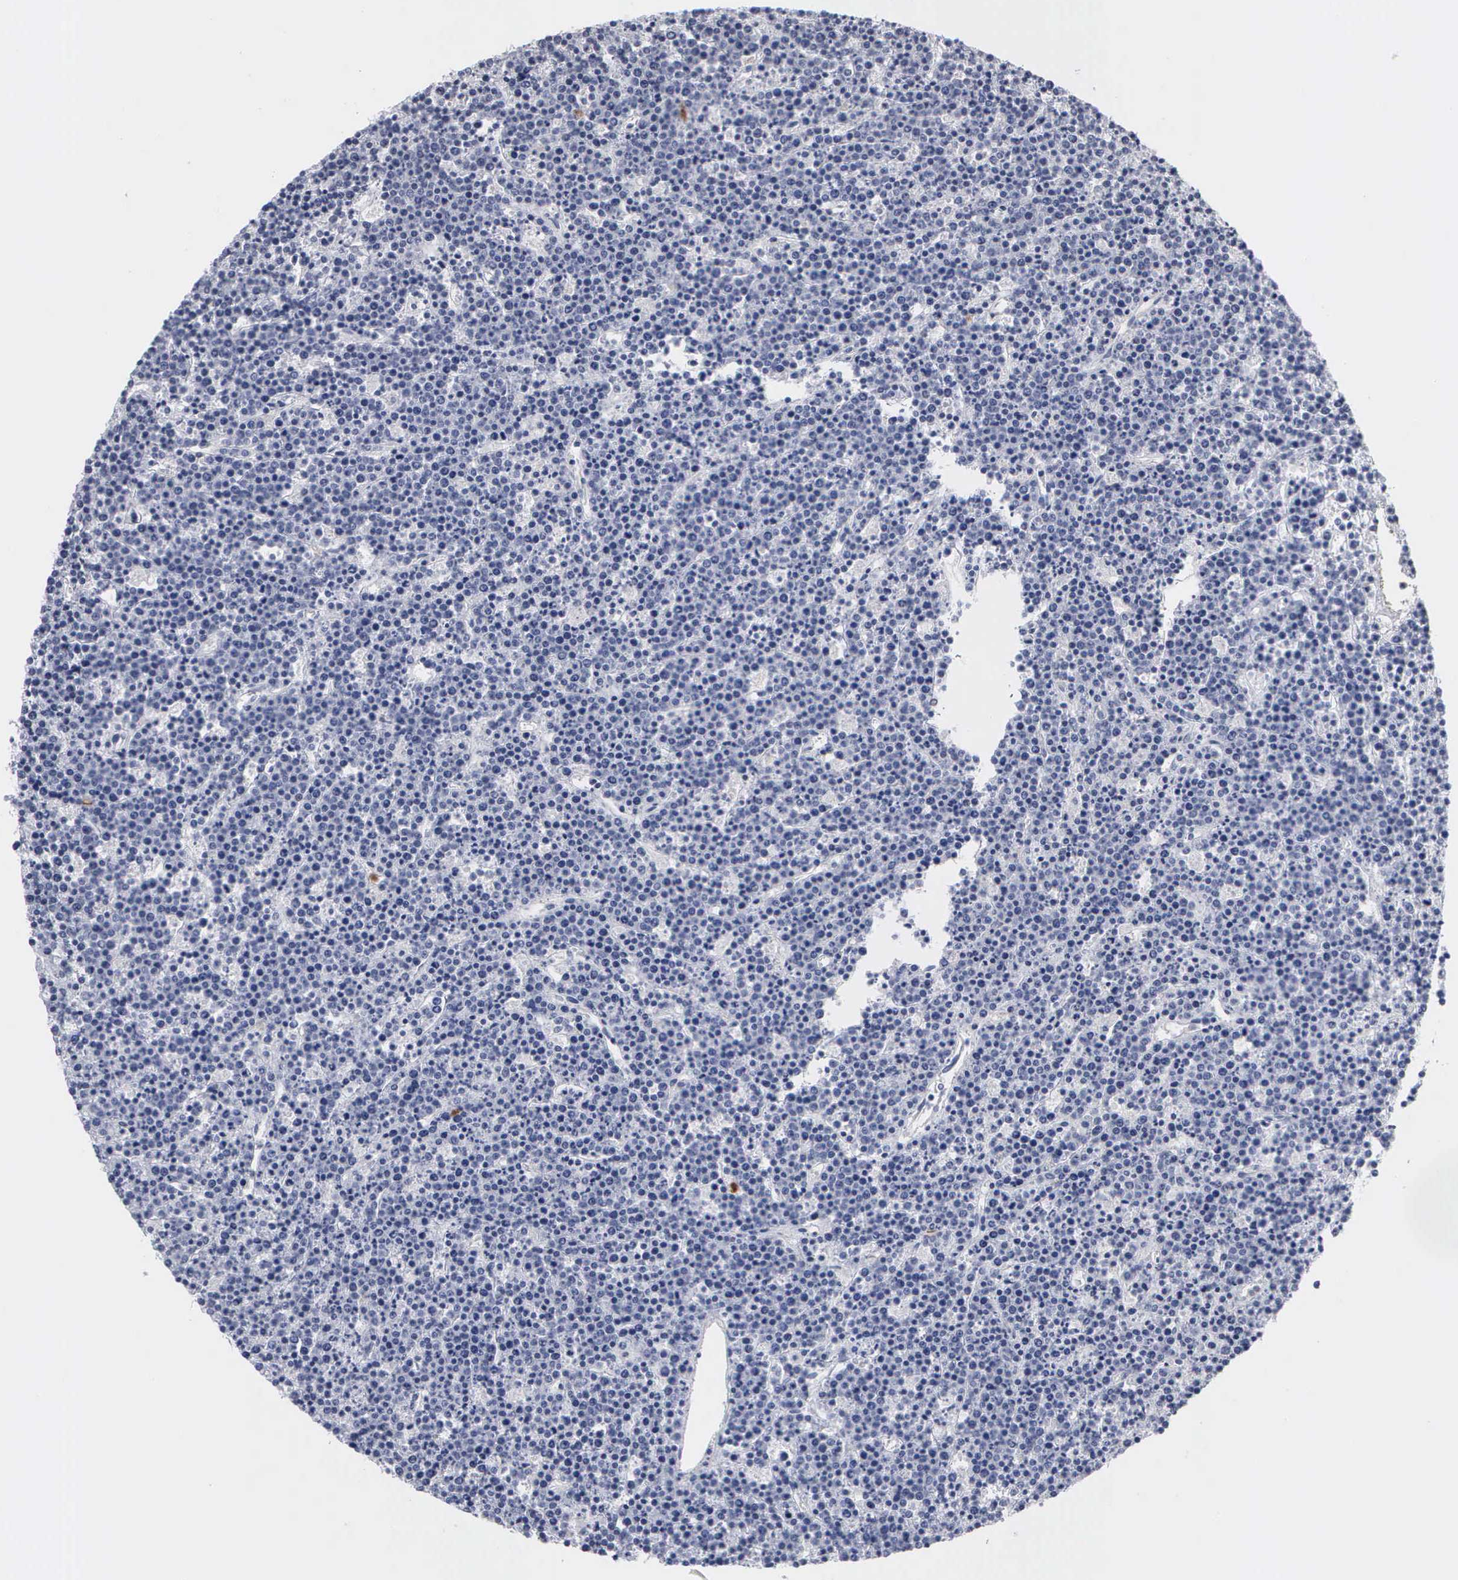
{"staining": {"intensity": "negative", "quantity": "none", "location": "none"}, "tissue": "lymphoma", "cell_type": "Tumor cells", "image_type": "cancer", "snomed": [{"axis": "morphology", "description": "Malignant lymphoma, non-Hodgkin's type, High grade"}, {"axis": "topography", "description": "Ovary"}], "caption": "Immunohistochemistry of malignant lymphoma, non-Hodgkin's type (high-grade) reveals no positivity in tumor cells. (DAB IHC with hematoxylin counter stain).", "gene": "SPIN3", "patient": {"sex": "female", "age": 56}}